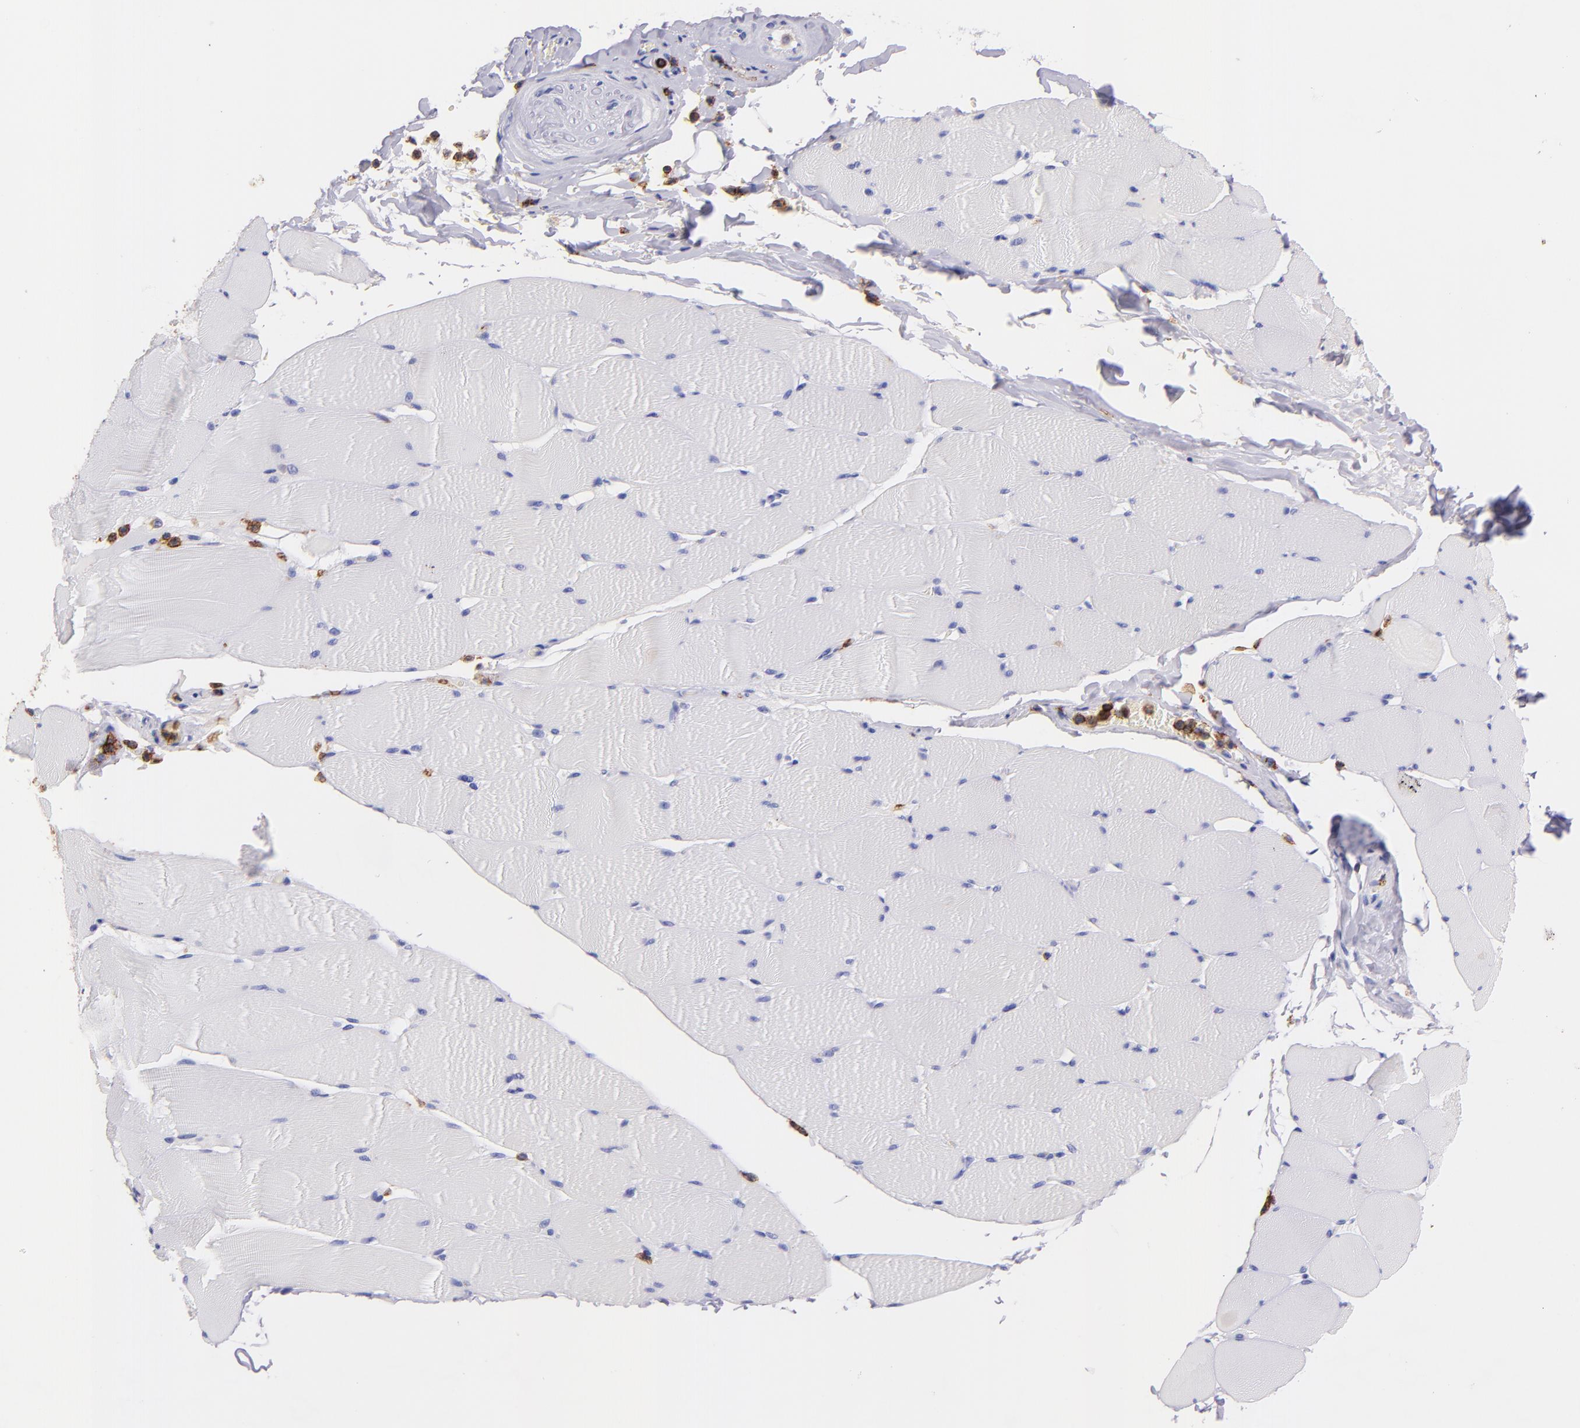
{"staining": {"intensity": "negative", "quantity": "none", "location": "none"}, "tissue": "skeletal muscle", "cell_type": "Myocytes", "image_type": "normal", "snomed": [{"axis": "morphology", "description": "Normal tissue, NOS"}, {"axis": "topography", "description": "Skeletal muscle"}], "caption": "The image exhibits no staining of myocytes in normal skeletal muscle.", "gene": "SPN", "patient": {"sex": "male", "age": 62}}